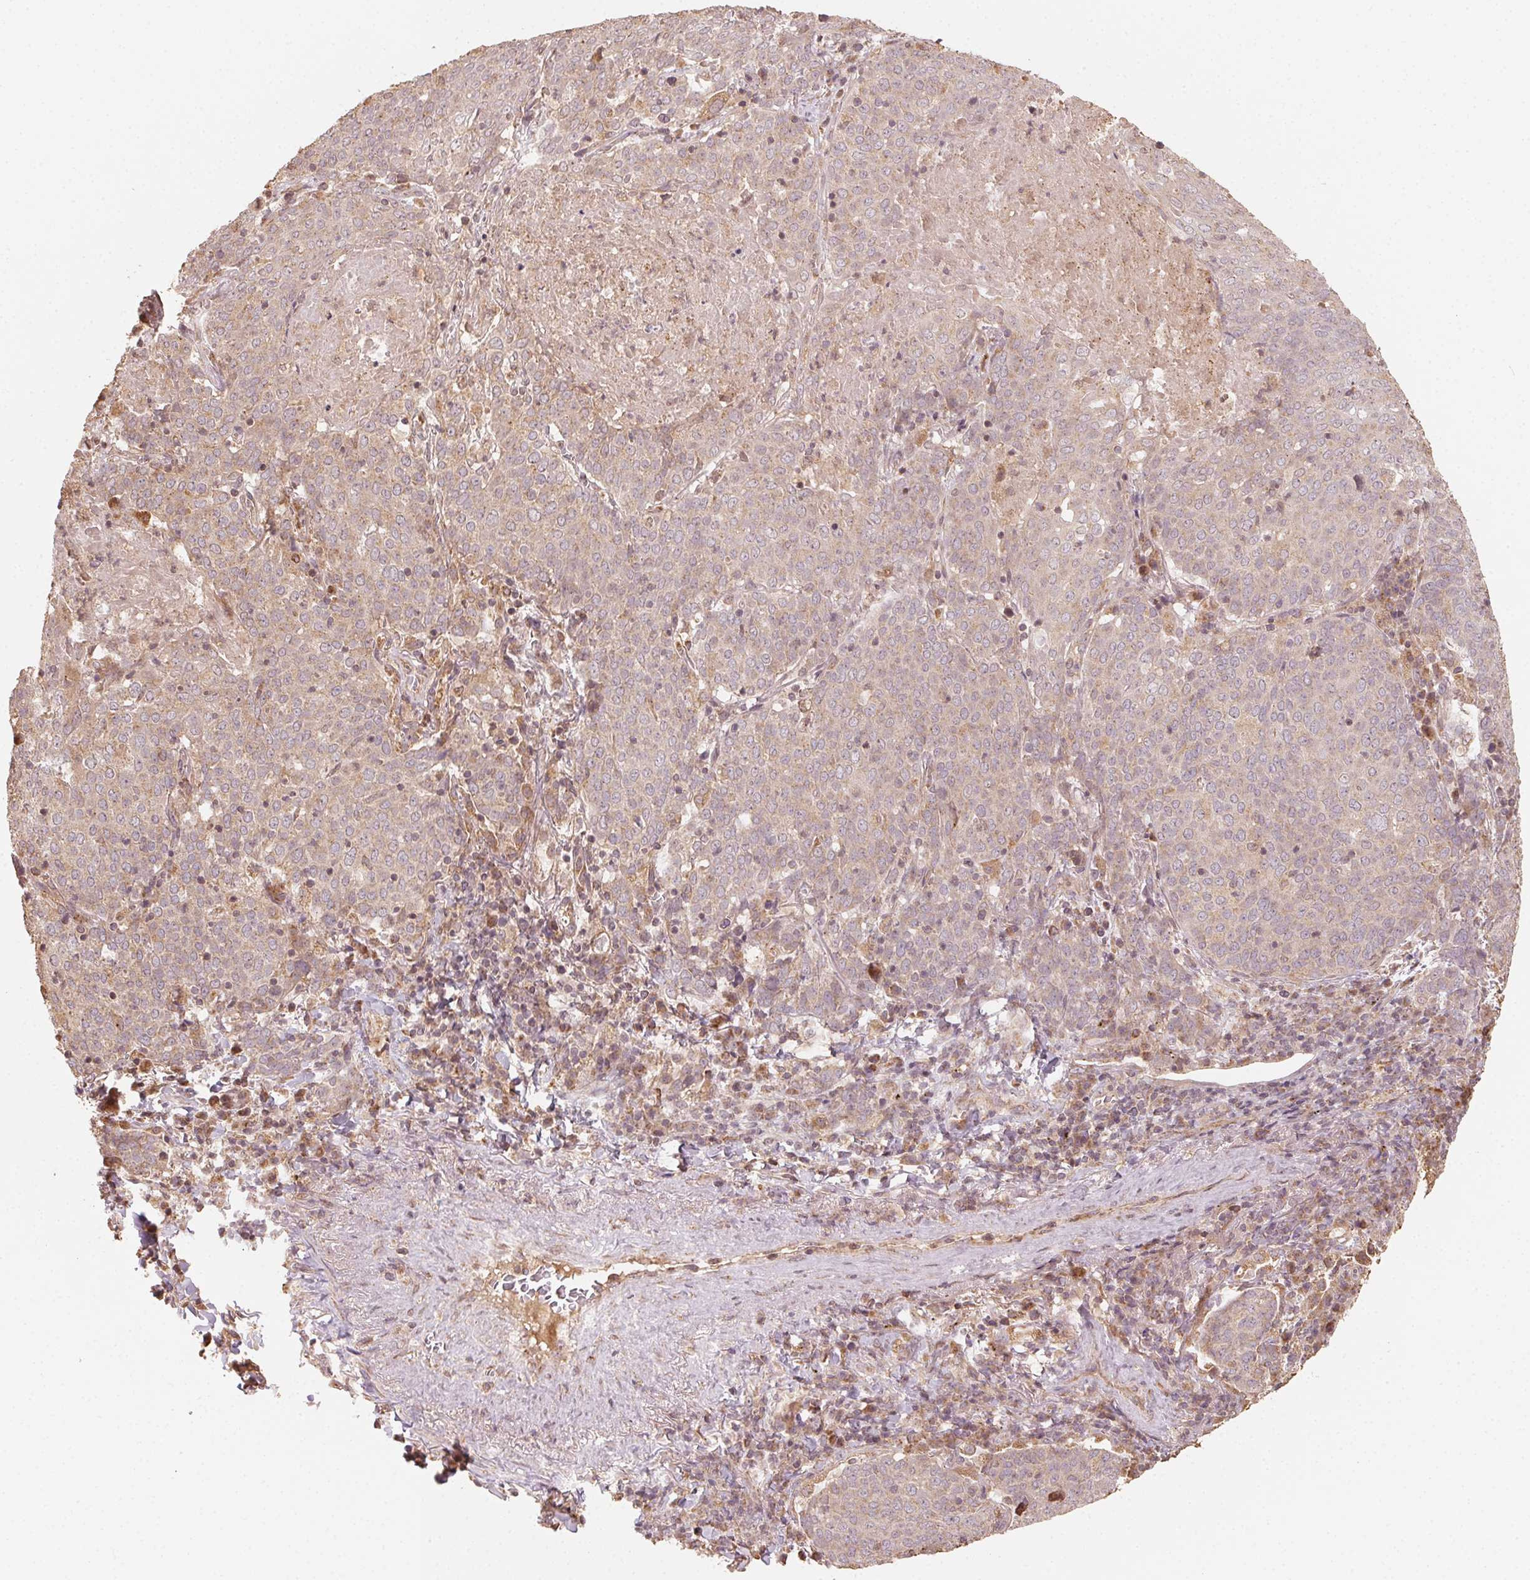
{"staining": {"intensity": "weak", "quantity": "25%-75%", "location": "cytoplasmic/membranous"}, "tissue": "lung cancer", "cell_type": "Tumor cells", "image_type": "cancer", "snomed": [{"axis": "morphology", "description": "Squamous cell carcinoma, NOS"}, {"axis": "topography", "description": "Lung"}], "caption": "This histopathology image shows lung cancer (squamous cell carcinoma) stained with immunohistochemistry to label a protein in brown. The cytoplasmic/membranous of tumor cells show weak positivity for the protein. Nuclei are counter-stained blue.", "gene": "WBP2", "patient": {"sex": "male", "age": 82}}